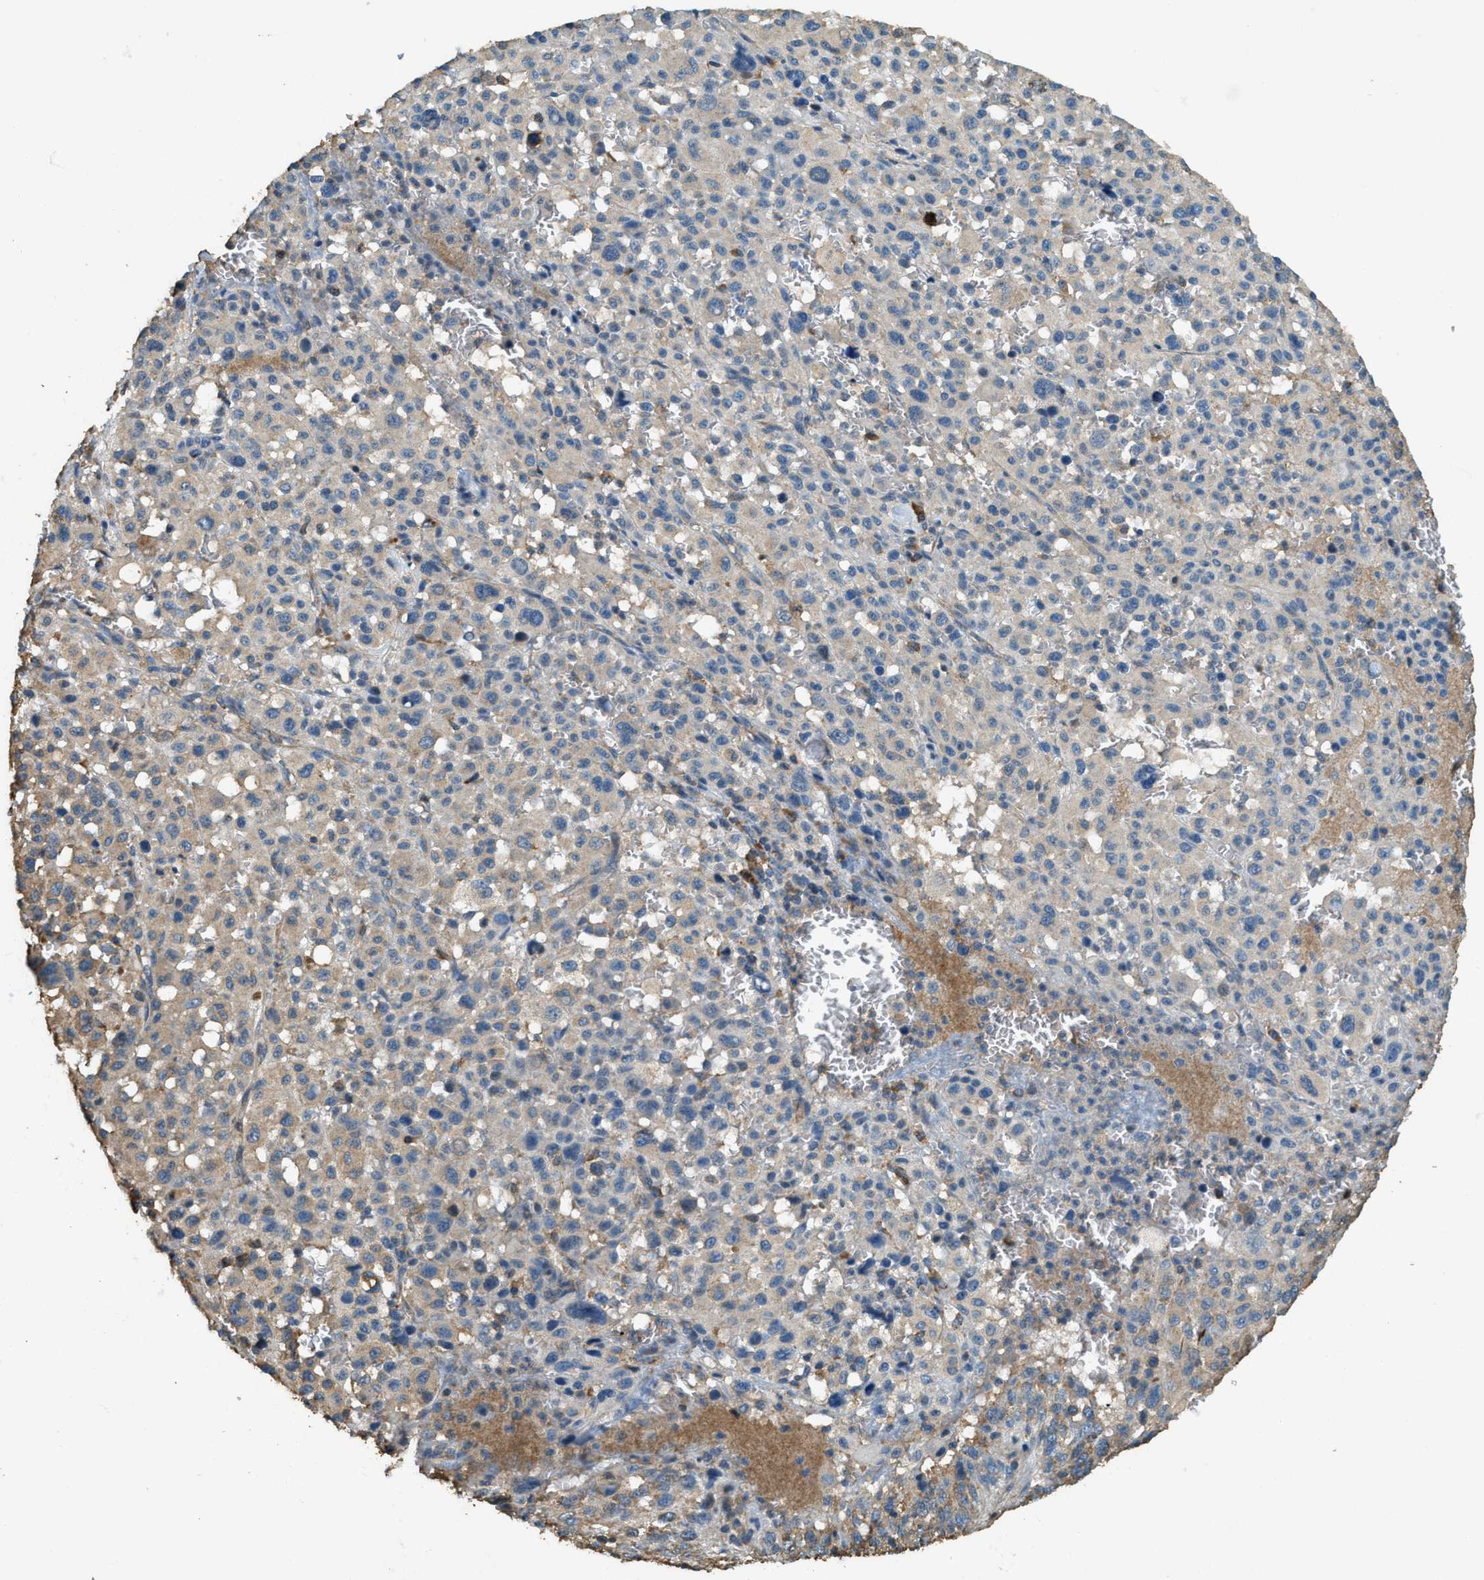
{"staining": {"intensity": "weak", "quantity": "25%-75%", "location": "cytoplasmic/membranous"}, "tissue": "melanoma", "cell_type": "Tumor cells", "image_type": "cancer", "snomed": [{"axis": "morphology", "description": "Malignant melanoma, Metastatic site"}, {"axis": "topography", "description": "Skin"}], "caption": "High-power microscopy captured an immunohistochemistry (IHC) photomicrograph of melanoma, revealing weak cytoplasmic/membranous expression in approximately 25%-75% of tumor cells.", "gene": "ERGIC1", "patient": {"sex": "female", "age": 74}}